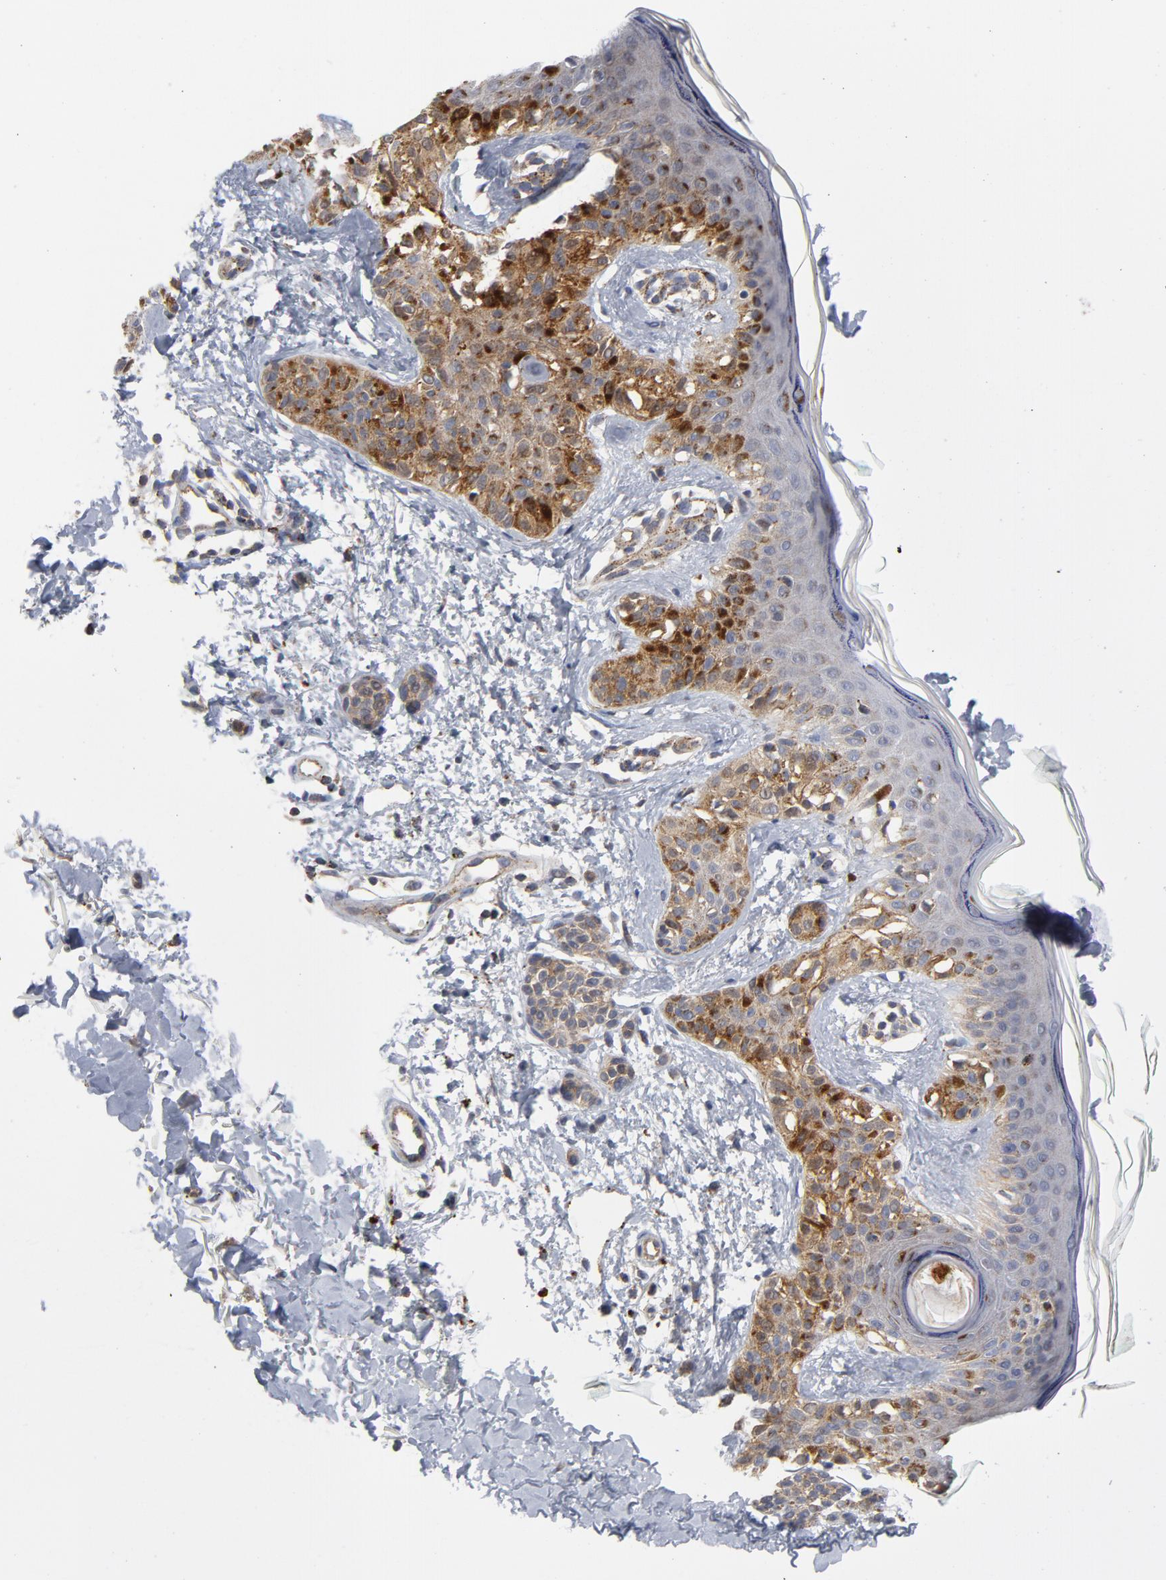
{"staining": {"intensity": "moderate", "quantity": ">75%", "location": "cytoplasmic/membranous"}, "tissue": "melanoma", "cell_type": "Tumor cells", "image_type": "cancer", "snomed": [{"axis": "morphology", "description": "Normal tissue, NOS"}, {"axis": "morphology", "description": "Malignant melanoma, NOS"}, {"axis": "topography", "description": "Skin"}], "caption": "Melanoma stained with a protein marker demonstrates moderate staining in tumor cells.", "gene": "AKT2", "patient": {"sex": "male", "age": 83}}